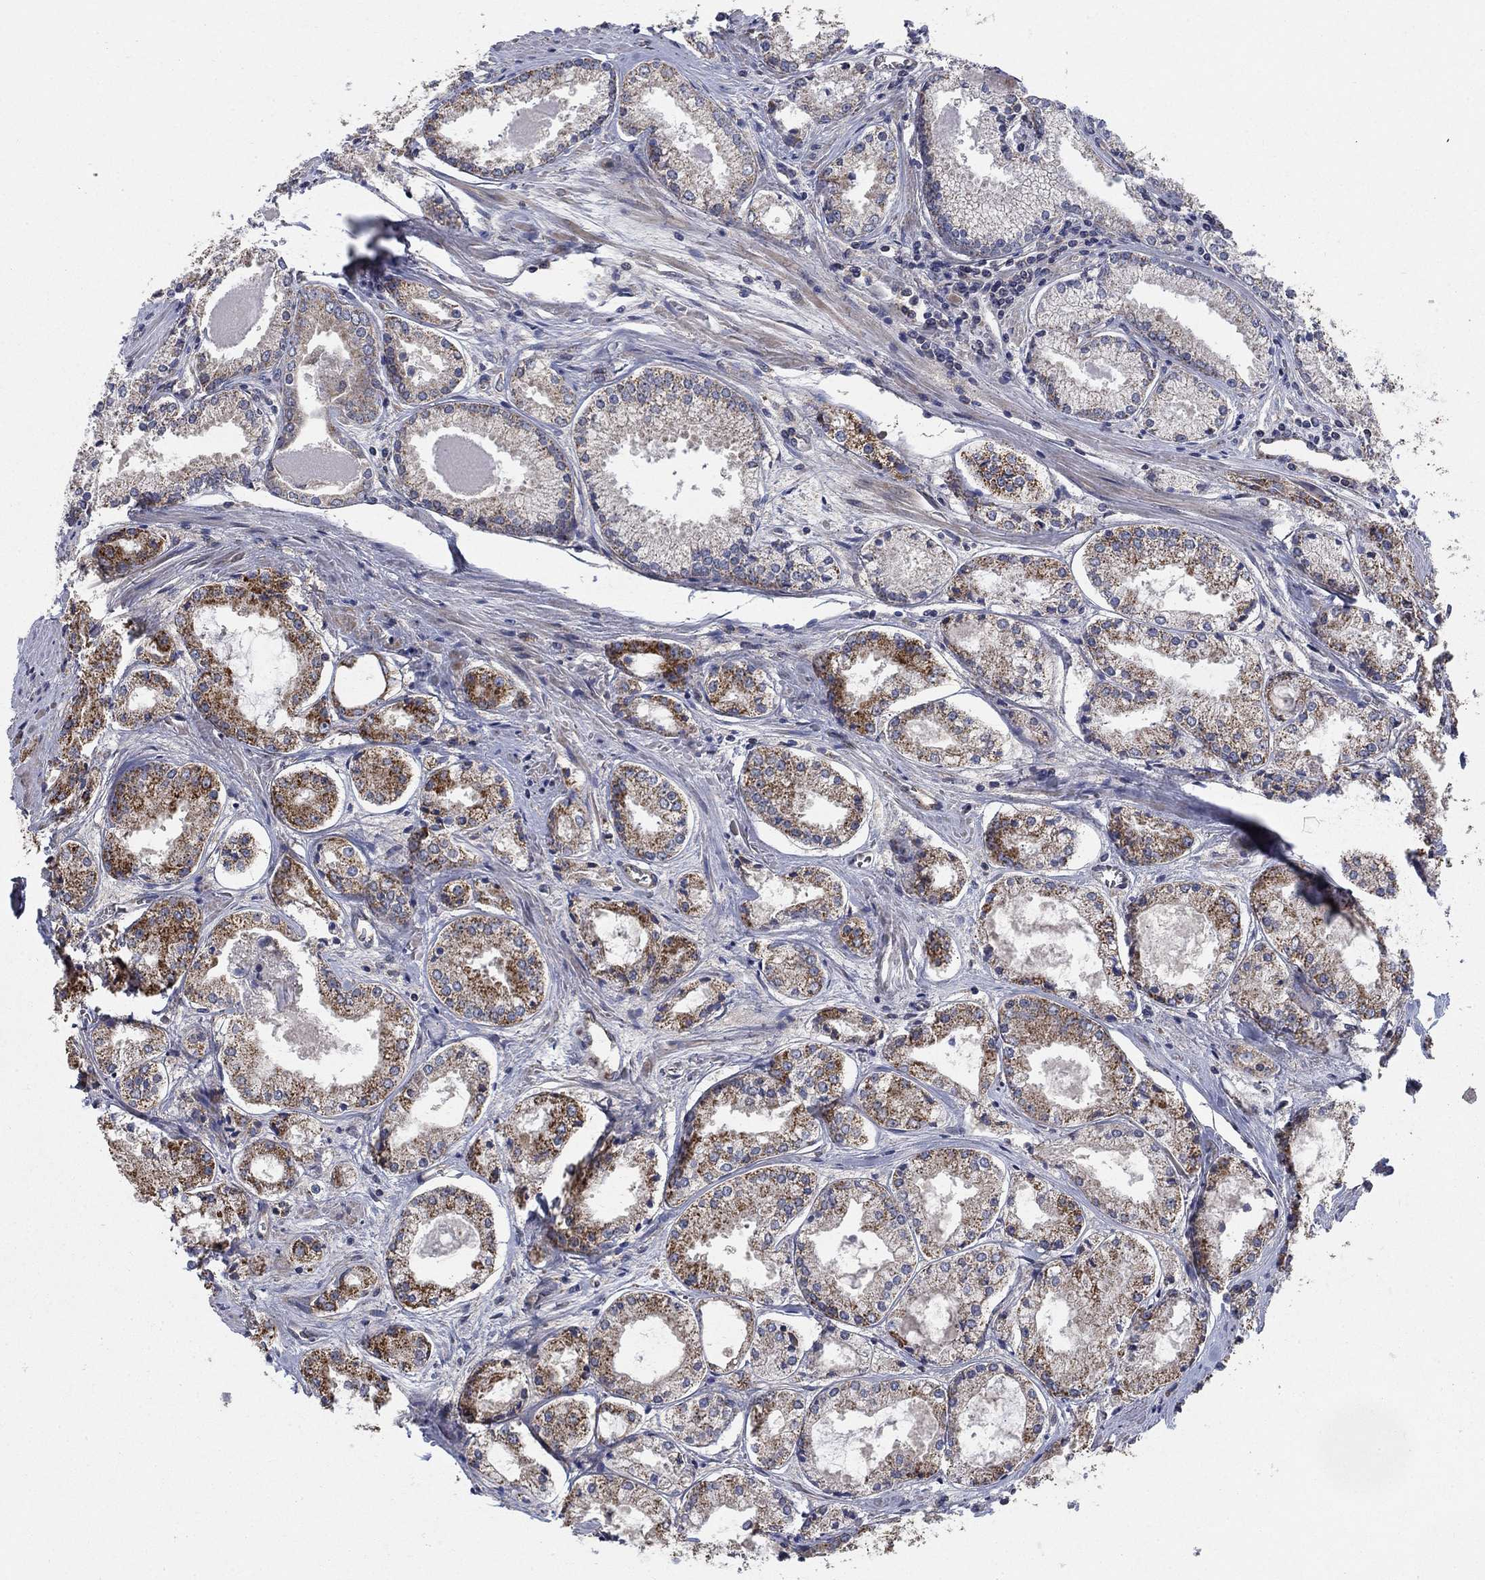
{"staining": {"intensity": "moderate", "quantity": ">75%", "location": "cytoplasmic/membranous"}, "tissue": "prostate cancer", "cell_type": "Tumor cells", "image_type": "cancer", "snomed": [{"axis": "morphology", "description": "Adenocarcinoma, NOS"}, {"axis": "topography", "description": "Prostate"}], "caption": "Moderate cytoplasmic/membranous expression is seen in about >75% of tumor cells in adenocarcinoma (prostate).", "gene": "NME7", "patient": {"sex": "male", "age": 72}}